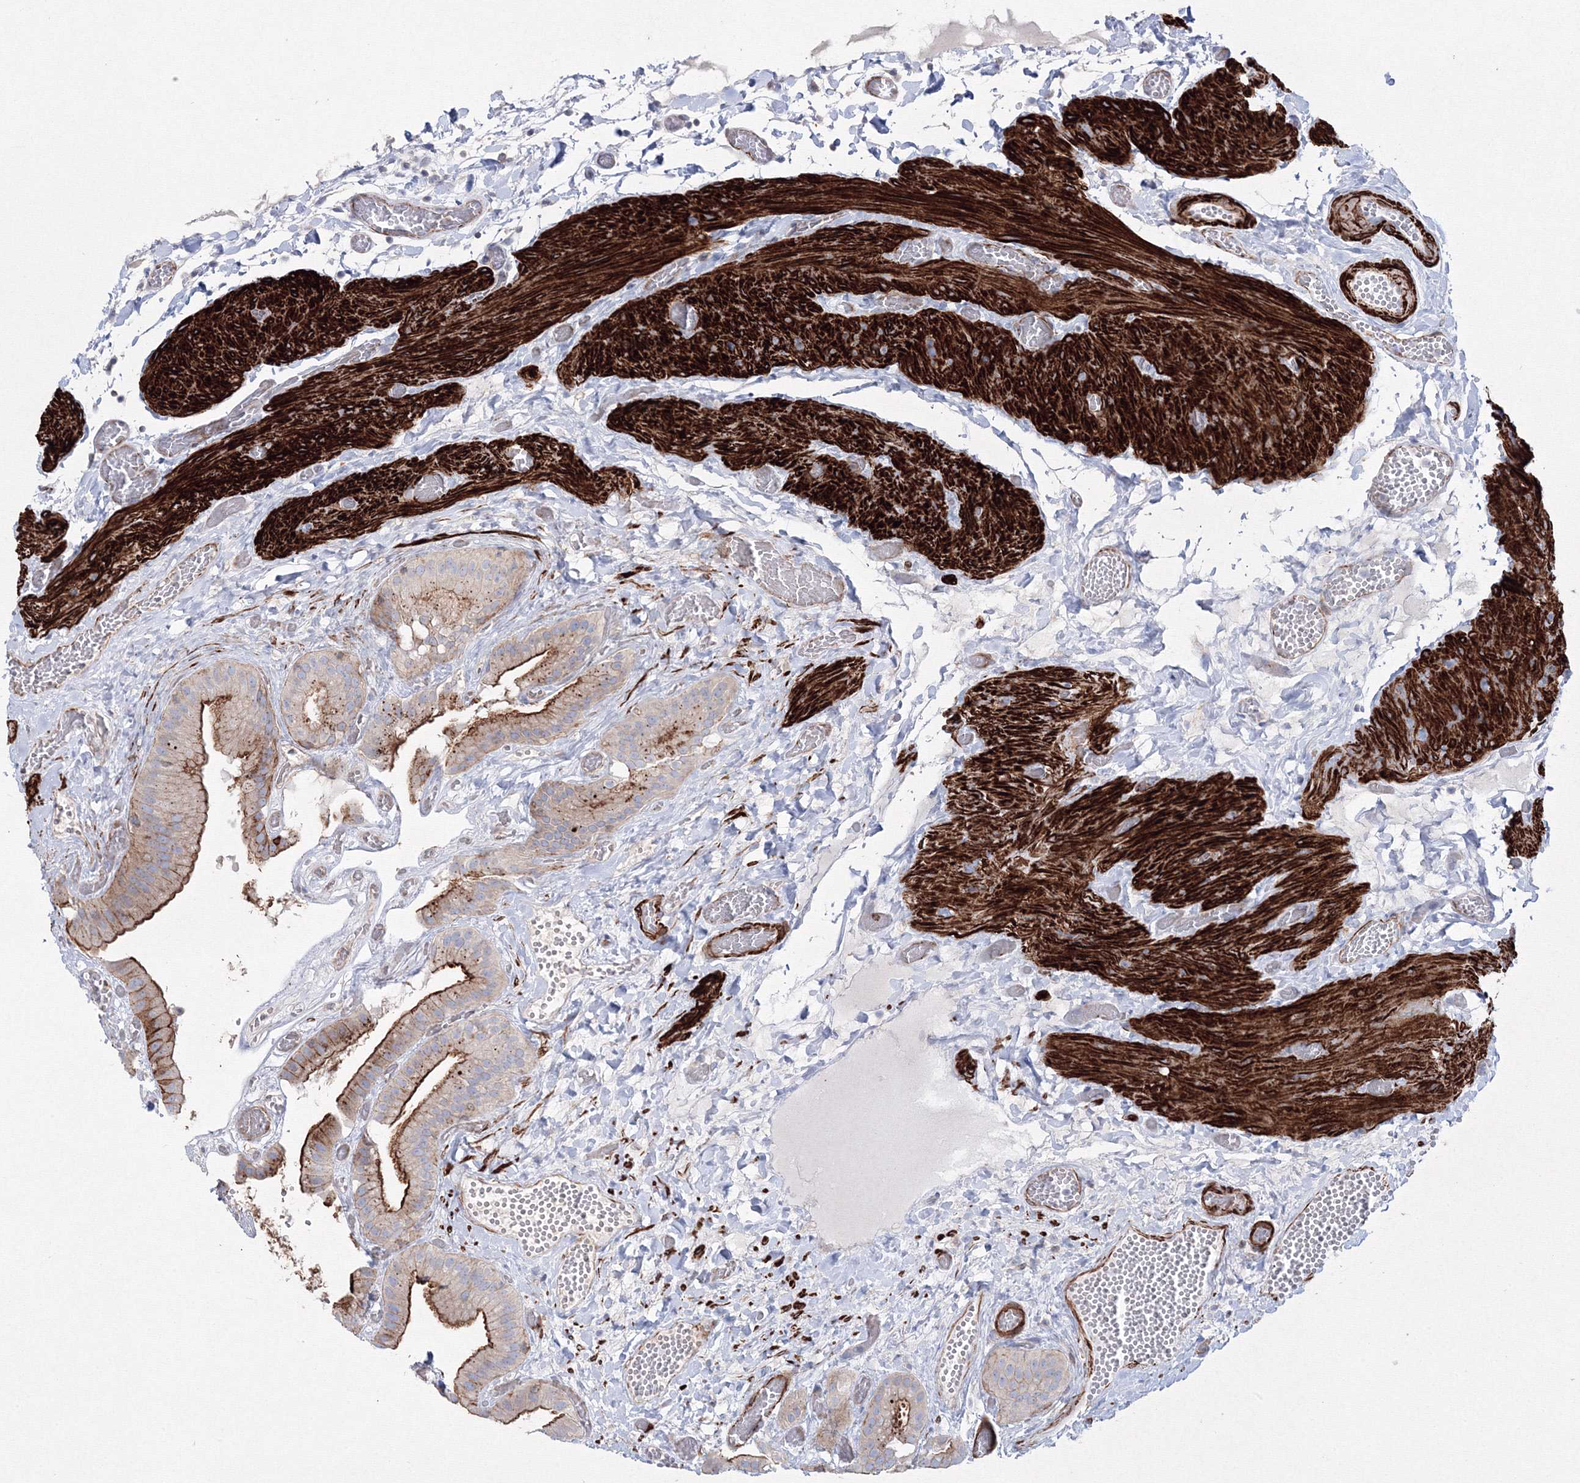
{"staining": {"intensity": "strong", "quantity": ">75%", "location": "cytoplasmic/membranous"}, "tissue": "gallbladder", "cell_type": "Glandular cells", "image_type": "normal", "snomed": [{"axis": "morphology", "description": "Normal tissue, NOS"}, {"axis": "topography", "description": "Gallbladder"}], "caption": "The histopathology image demonstrates a brown stain indicating the presence of a protein in the cytoplasmic/membranous of glandular cells in gallbladder. (Brightfield microscopy of DAB IHC at high magnification).", "gene": "GPR82", "patient": {"sex": "female", "age": 64}}